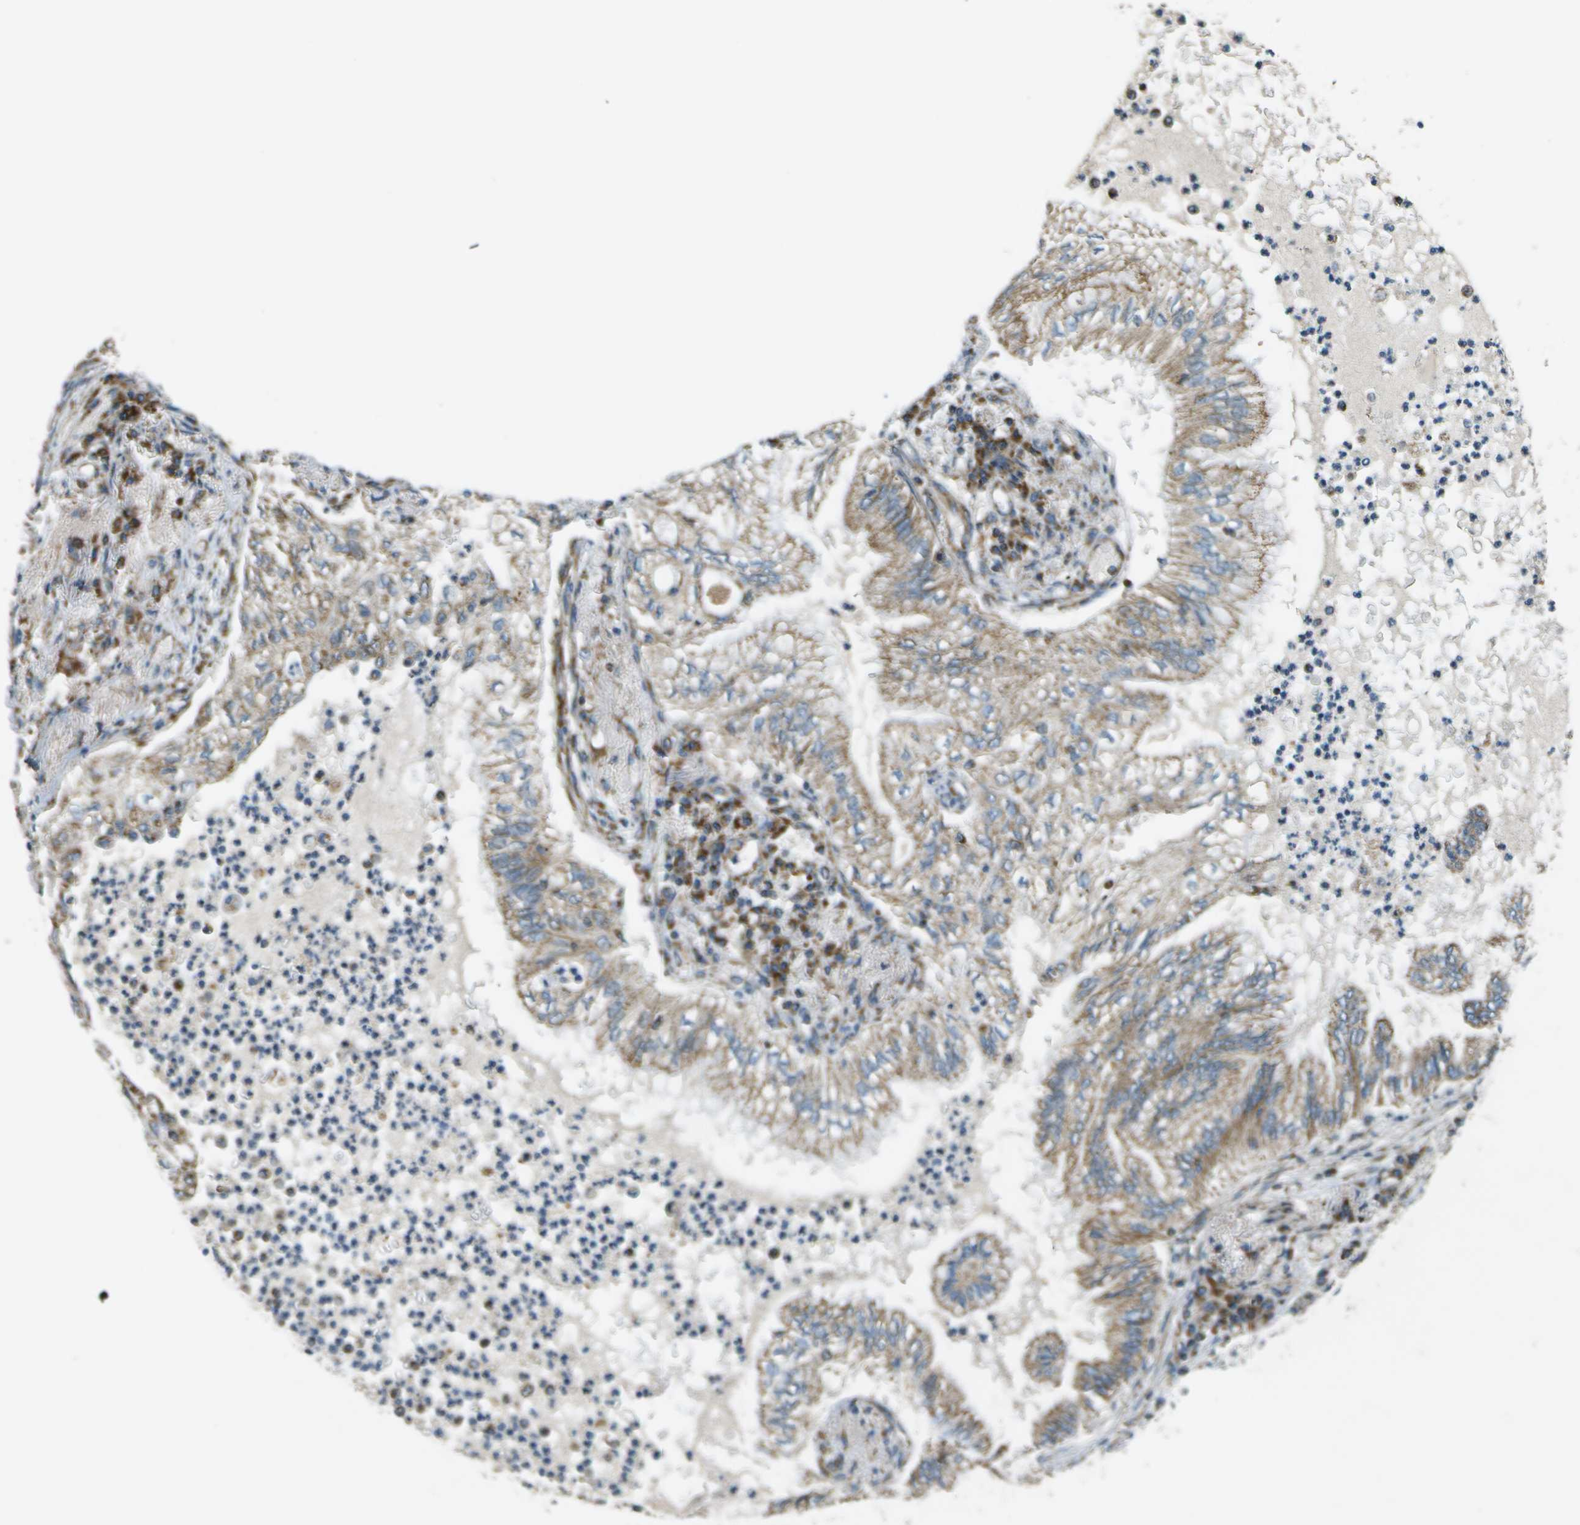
{"staining": {"intensity": "weak", "quantity": ">75%", "location": "cytoplasmic/membranous"}, "tissue": "lung cancer", "cell_type": "Tumor cells", "image_type": "cancer", "snomed": [{"axis": "morphology", "description": "Normal tissue, NOS"}, {"axis": "morphology", "description": "Adenocarcinoma, NOS"}, {"axis": "topography", "description": "Bronchus"}, {"axis": "topography", "description": "Lung"}], "caption": "A photomicrograph of human lung cancer stained for a protein reveals weak cytoplasmic/membranous brown staining in tumor cells.", "gene": "NRK", "patient": {"sex": "female", "age": 70}}